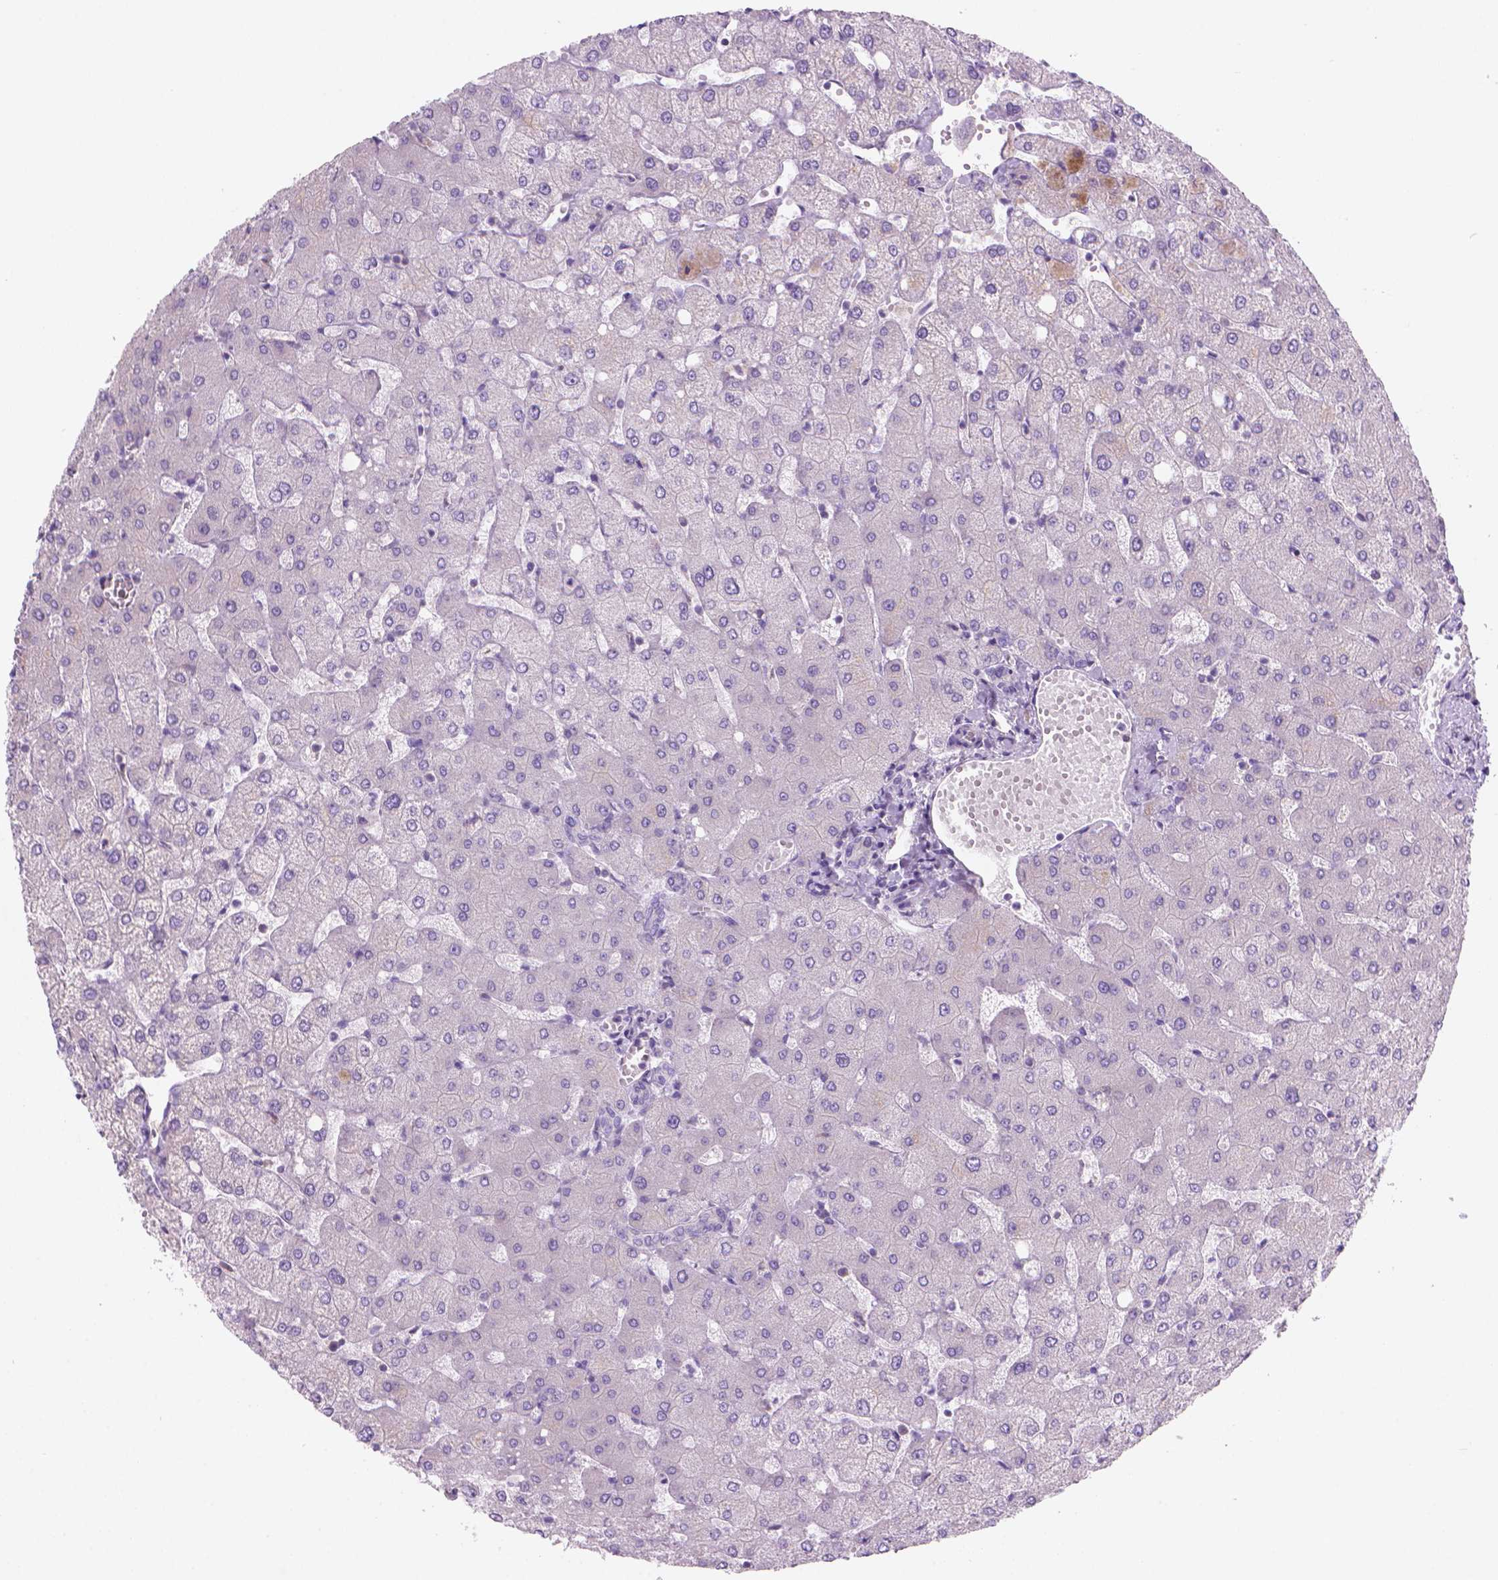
{"staining": {"intensity": "negative", "quantity": "none", "location": "none"}, "tissue": "liver", "cell_type": "Cholangiocytes", "image_type": "normal", "snomed": [{"axis": "morphology", "description": "Normal tissue, NOS"}, {"axis": "topography", "description": "Liver"}], "caption": "The image reveals no significant expression in cholangiocytes of liver. The staining was performed using DAB to visualize the protein expression in brown, while the nuclei were stained in blue with hematoxylin (Magnification: 20x).", "gene": "ENSG00000187186", "patient": {"sex": "female", "age": 54}}